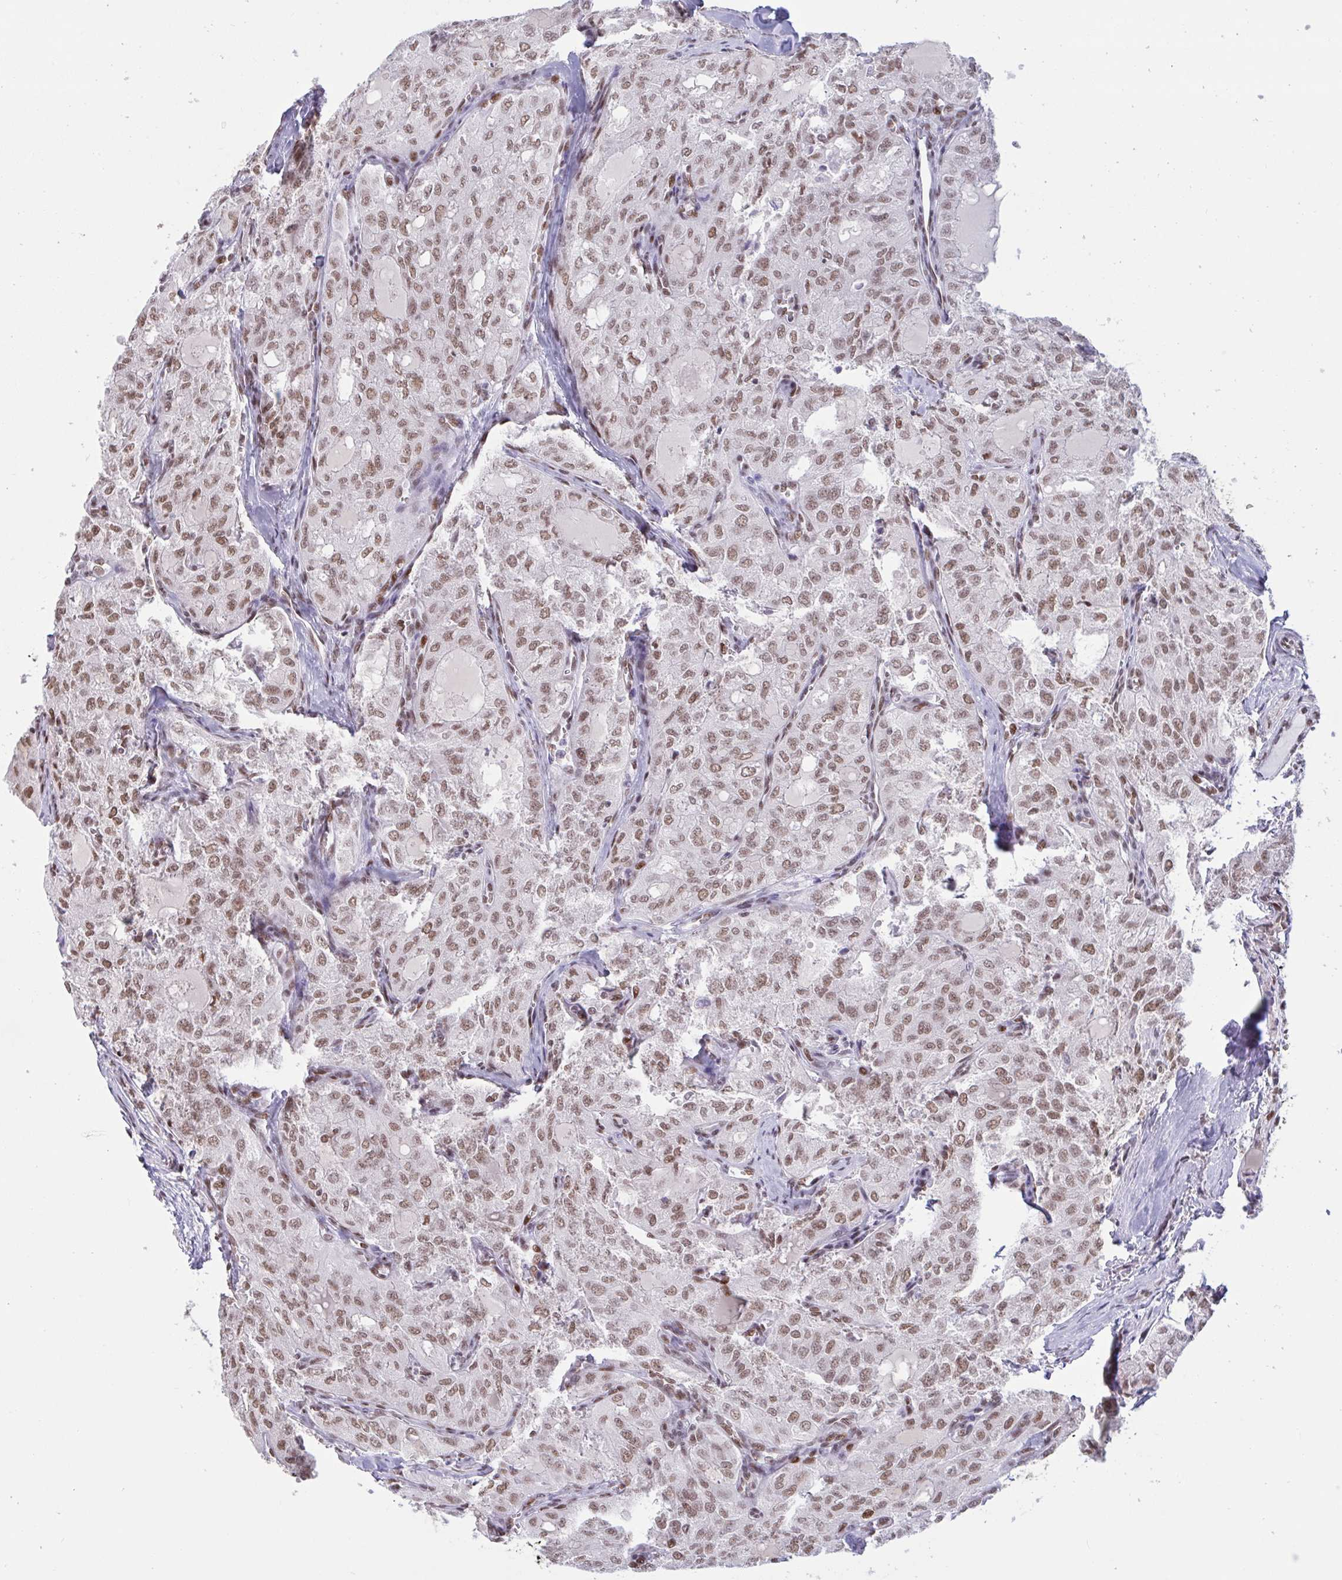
{"staining": {"intensity": "moderate", "quantity": ">75%", "location": "nuclear"}, "tissue": "thyroid cancer", "cell_type": "Tumor cells", "image_type": "cancer", "snomed": [{"axis": "morphology", "description": "Follicular adenoma carcinoma, NOS"}, {"axis": "topography", "description": "Thyroid gland"}], "caption": "Protein staining exhibits moderate nuclear expression in approximately >75% of tumor cells in thyroid follicular adenoma carcinoma. The staining was performed using DAB (3,3'-diaminobenzidine) to visualize the protein expression in brown, while the nuclei were stained in blue with hematoxylin (Magnification: 20x).", "gene": "CBFA2T2", "patient": {"sex": "male", "age": 75}}